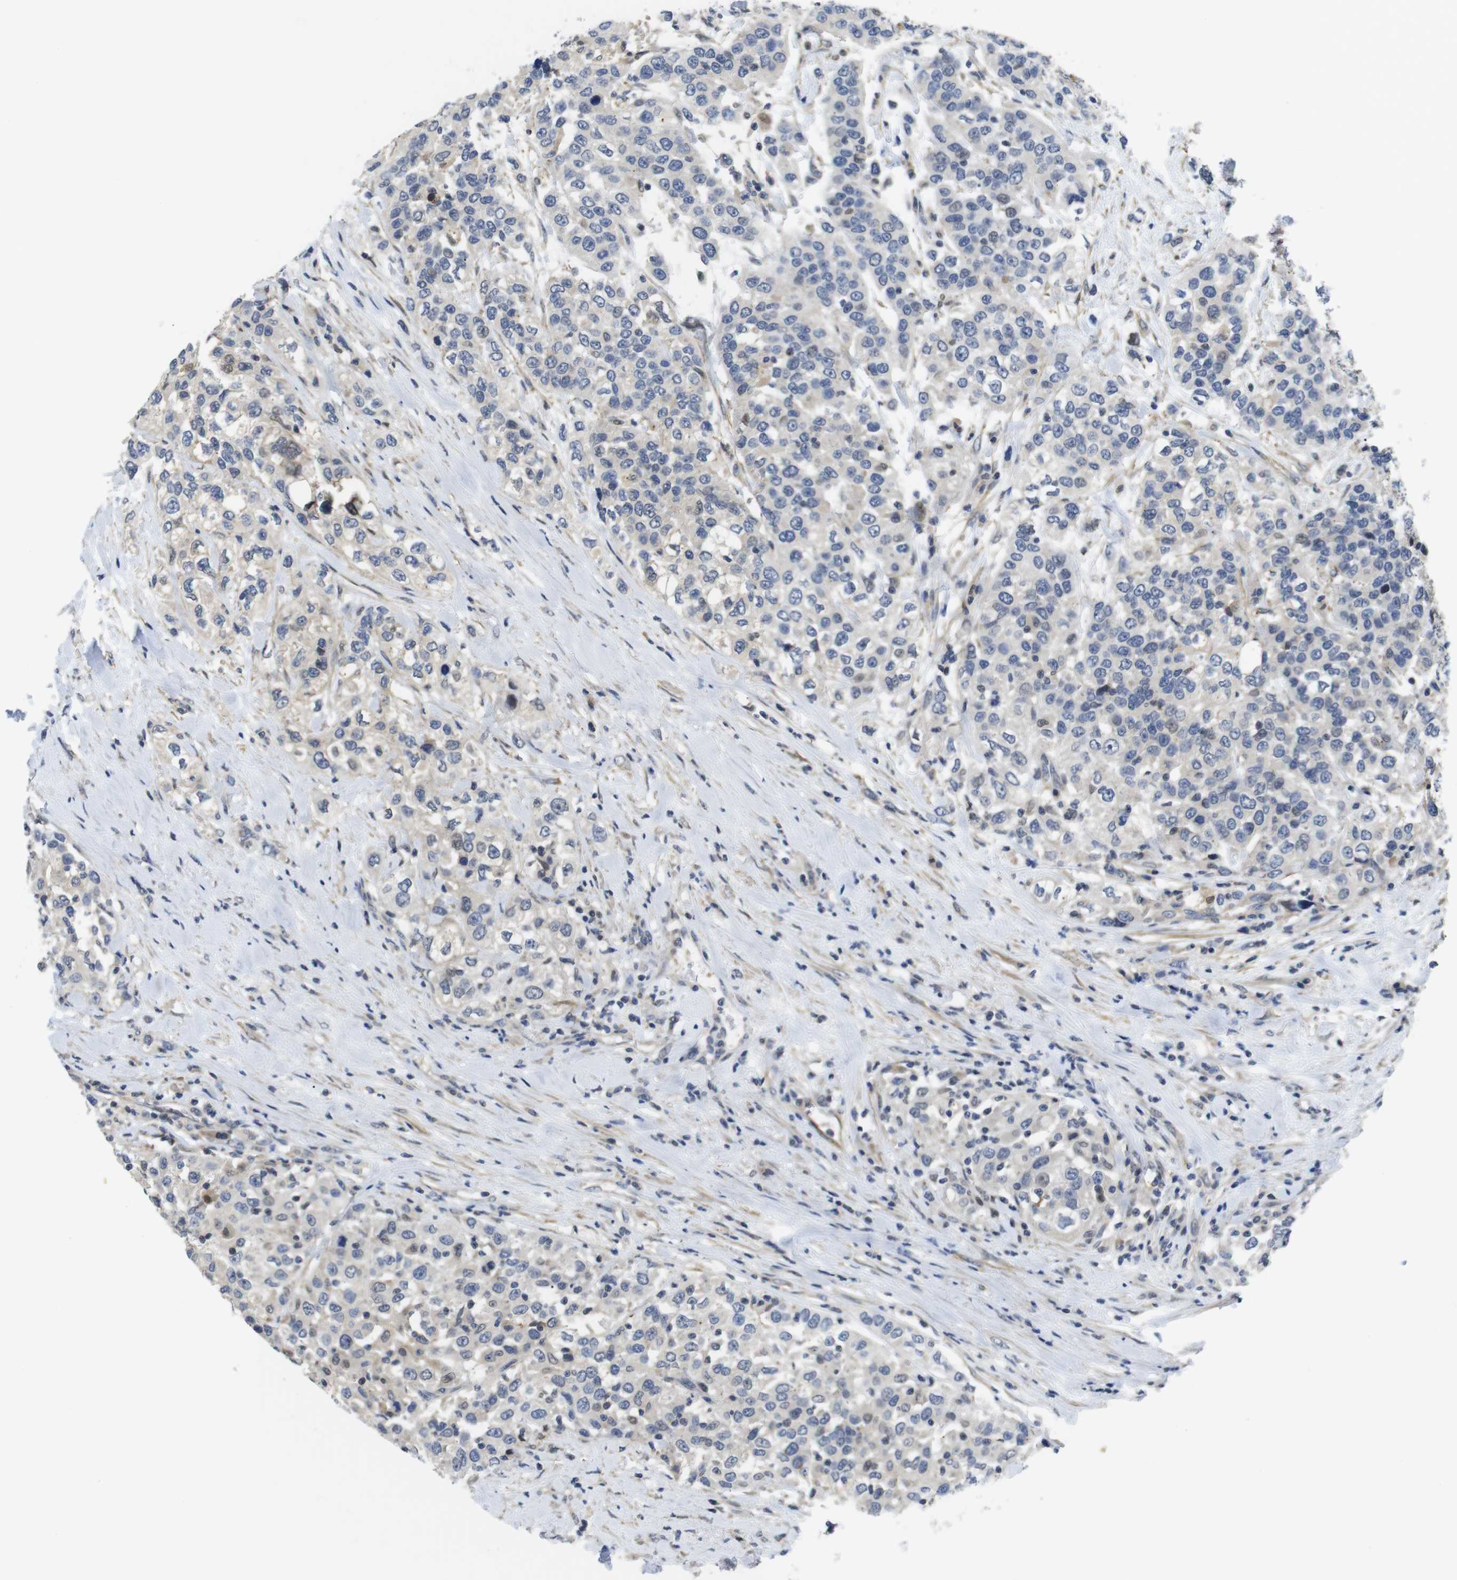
{"staining": {"intensity": "negative", "quantity": "none", "location": "none"}, "tissue": "urothelial cancer", "cell_type": "Tumor cells", "image_type": "cancer", "snomed": [{"axis": "morphology", "description": "Urothelial carcinoma, High grade"}, {"axis": "topography", "description": "Urinary bladder"}], "caption": "This image is of urothelial cancer stained with immunohistochemistry (IHC) to label a protein in brown with the nuclei are counter-stained blue. There is no staining in tumor cells. Nuclei are stained in blue.", "gene": "FNTA", "patient": {"sex": "female", "age": 80}}